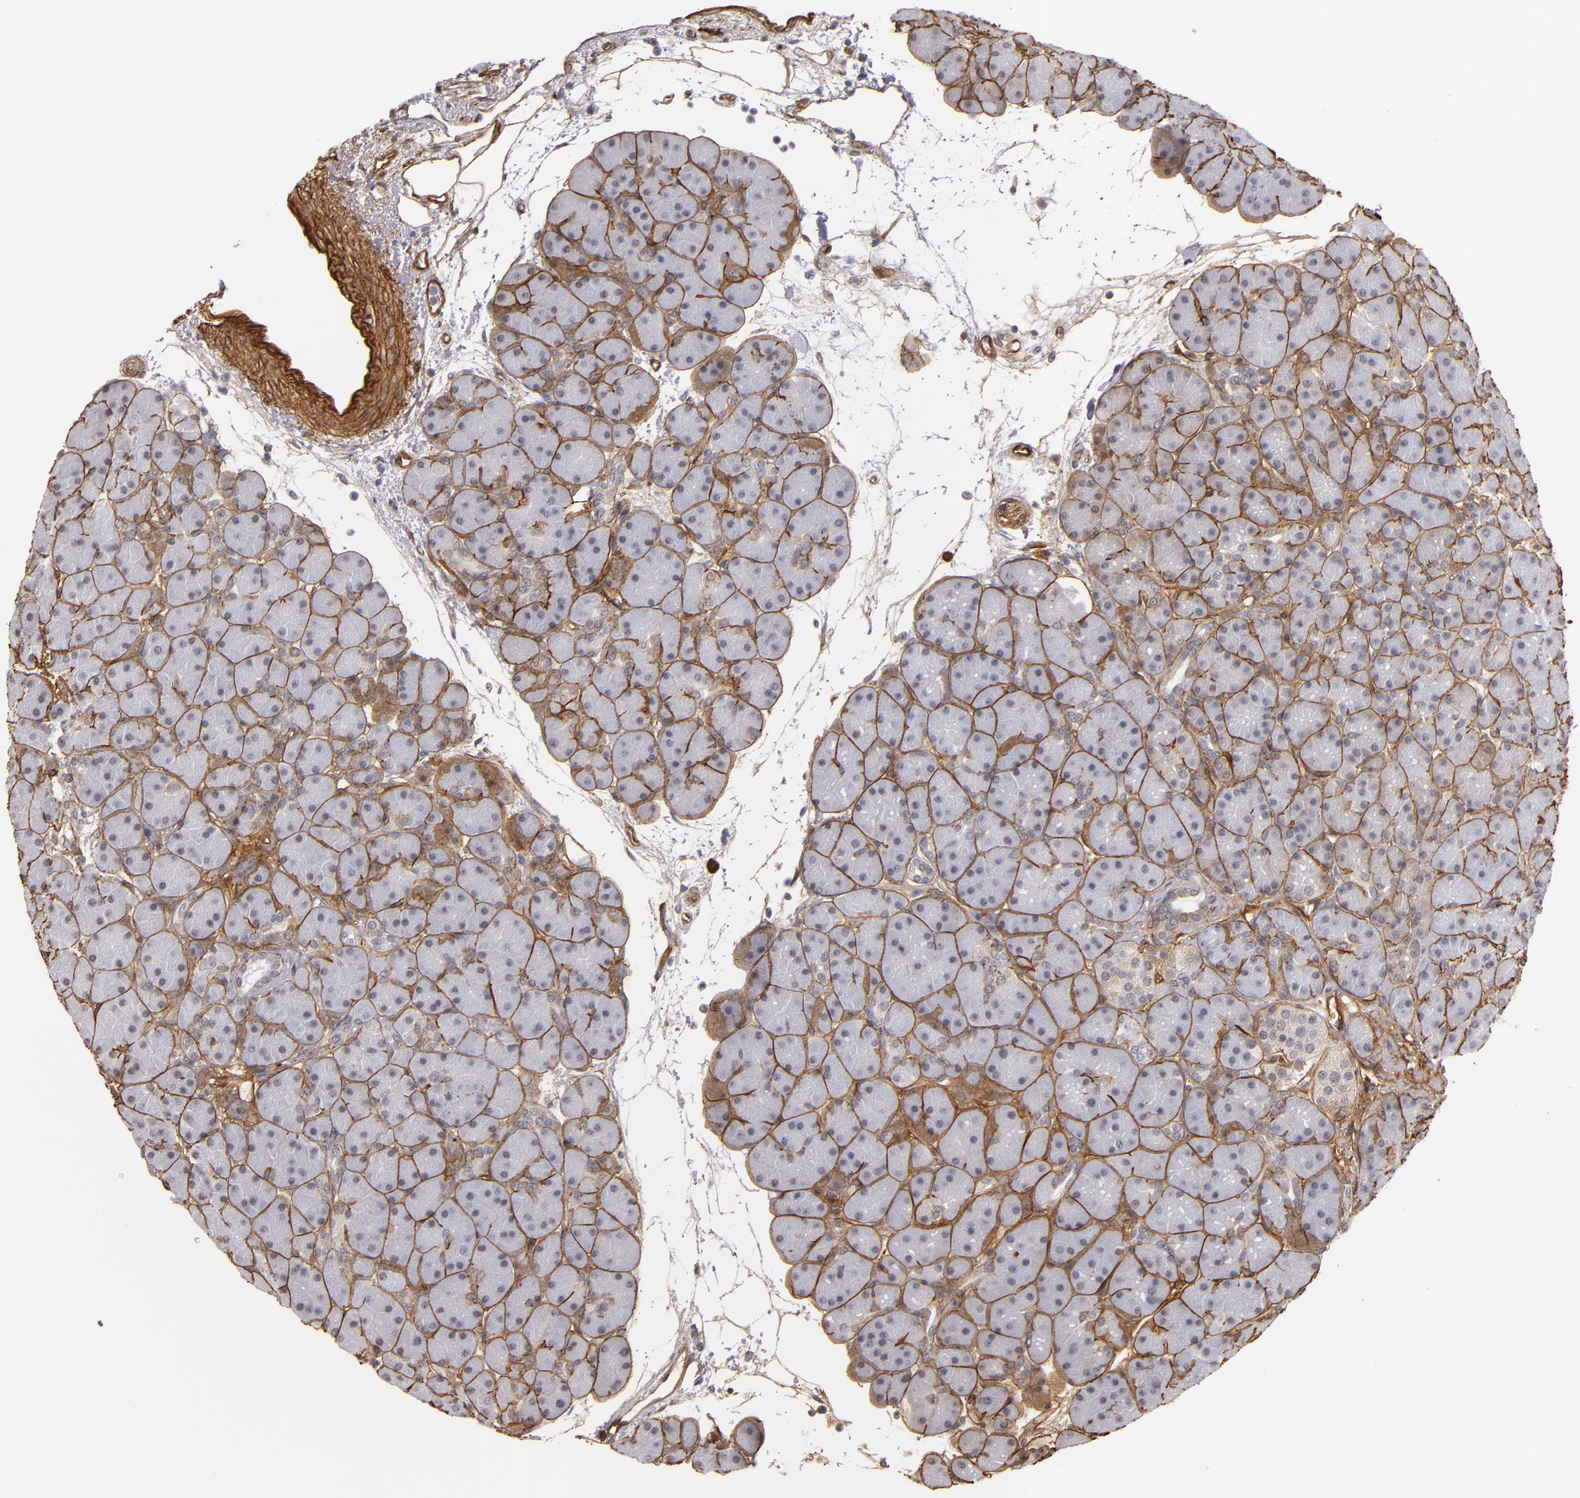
{"staining": {"intensity": "moderate", "quantity": ">75%", "location": "cytoplasmic/membranous"}, "tissue": "pancreas", "cell_type": "Exocrine glandular cells", "image_type": "normal", "snomed": [{"axis": "morphology", "description": "Normal tissue, NOS"}, {"axis": "topography", "description": "Pancreas"}], "caption": "Protein staining of benign pancreas reveals moderate cytoplasmic/membranous staining in about >75% of exocrine glandular cells.", "gene": "LAMC1", "patient": {"sex": "male", "age": 66}}